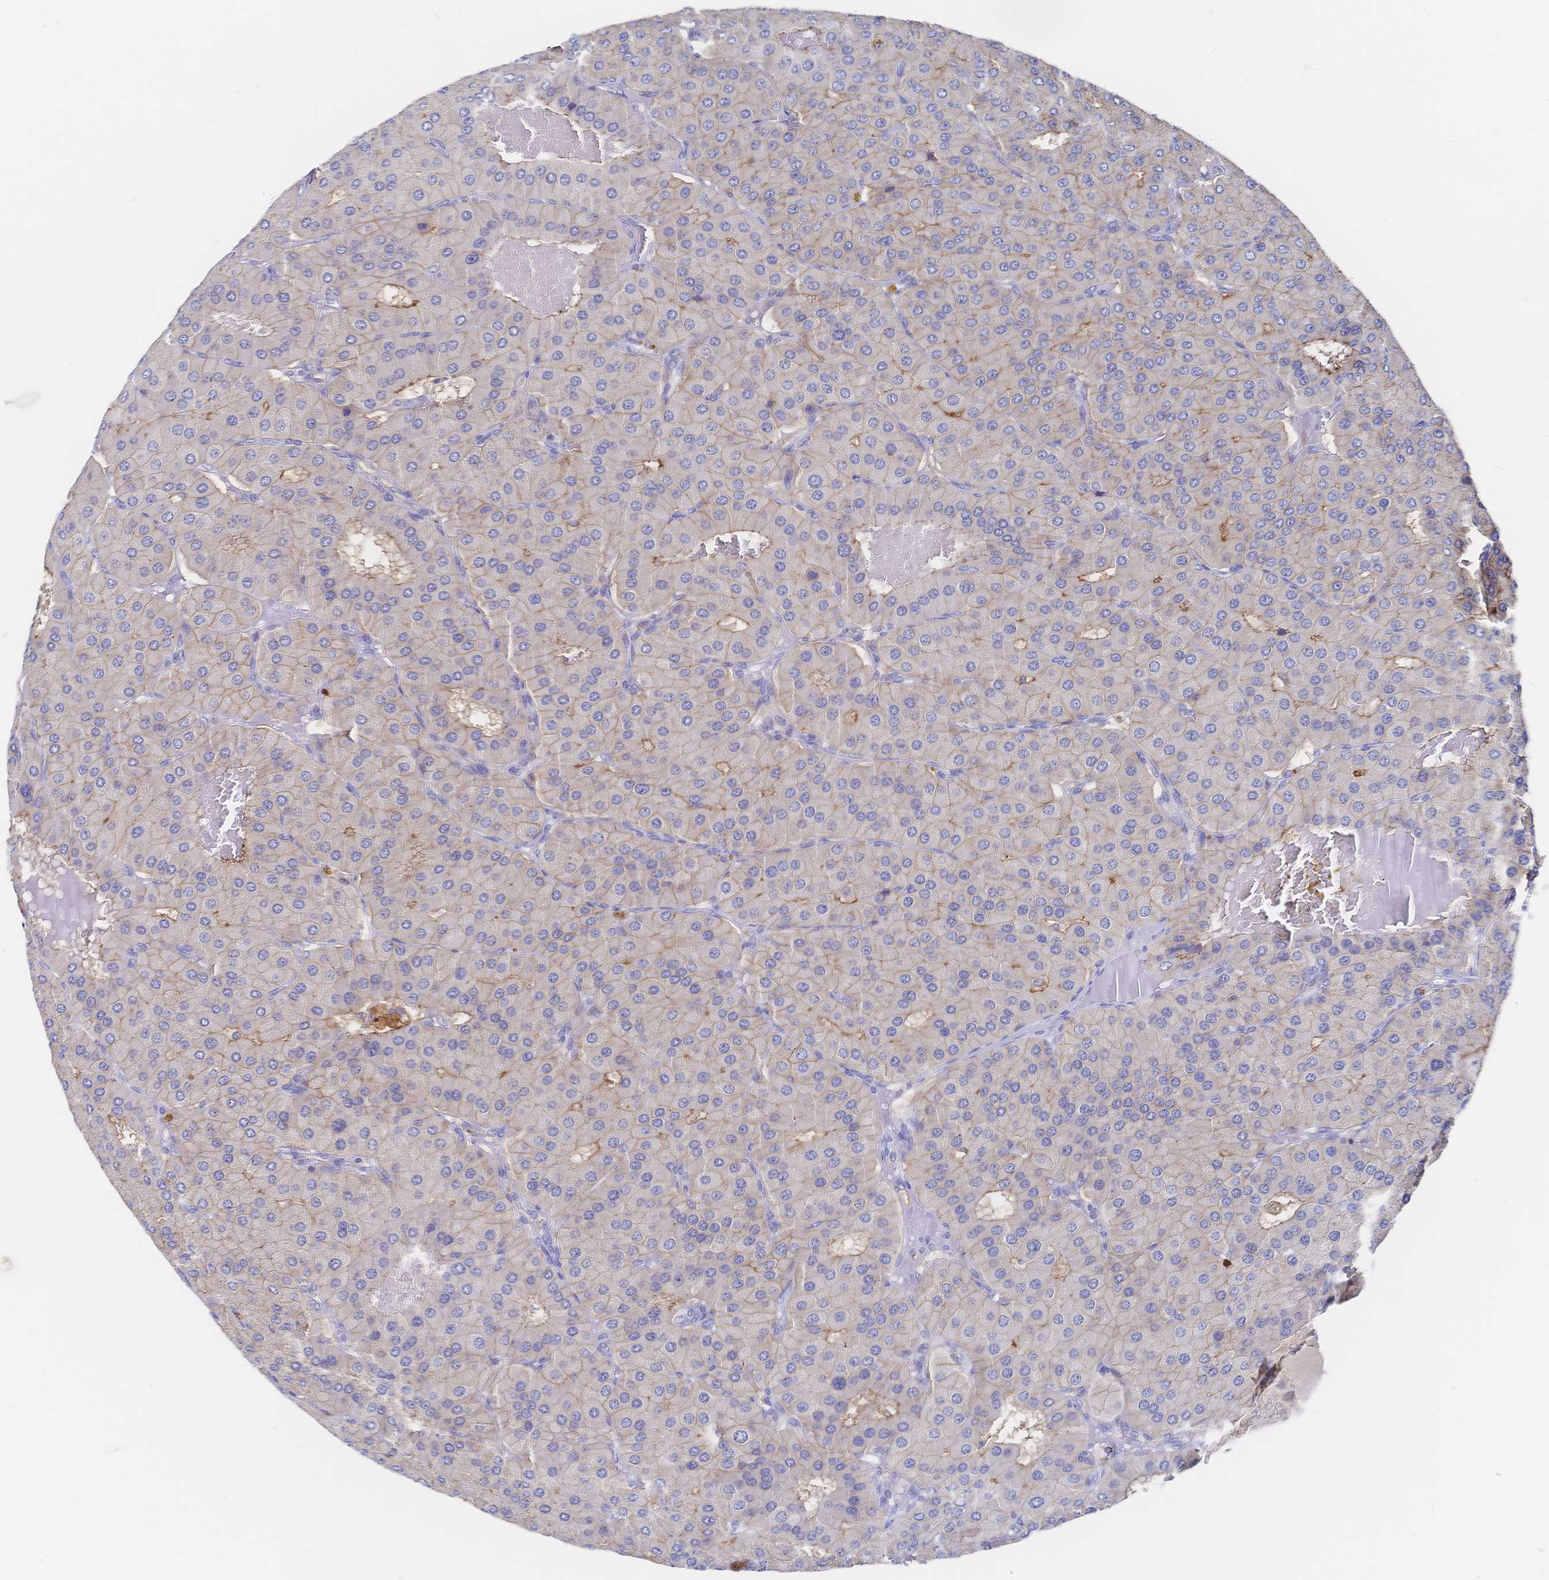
{"staining": {"intensity": "weak", "quantity": "25%-75%", "location": "cytoplasmic/membranous"}, "tissue": "parathyroid gland", "cell_type": "Glandular cells", "image_type": "normal", "snomed": [{"axis": "morphology", "description": "Normal tissue, NOS"}, {"axis": "morphology", "description": "Adenoma, NOS"}, {"axis": "topography", "description": "Parathyroid gland"}], "caption": "IHC (DAB) staining of unremarkable parathyroid gland displays weak cytoplasmic/membranous protein staining in about 25%-75% of glandular cells.", "gene": "F11R", "patient": {"sex": "female", "age": 86}}